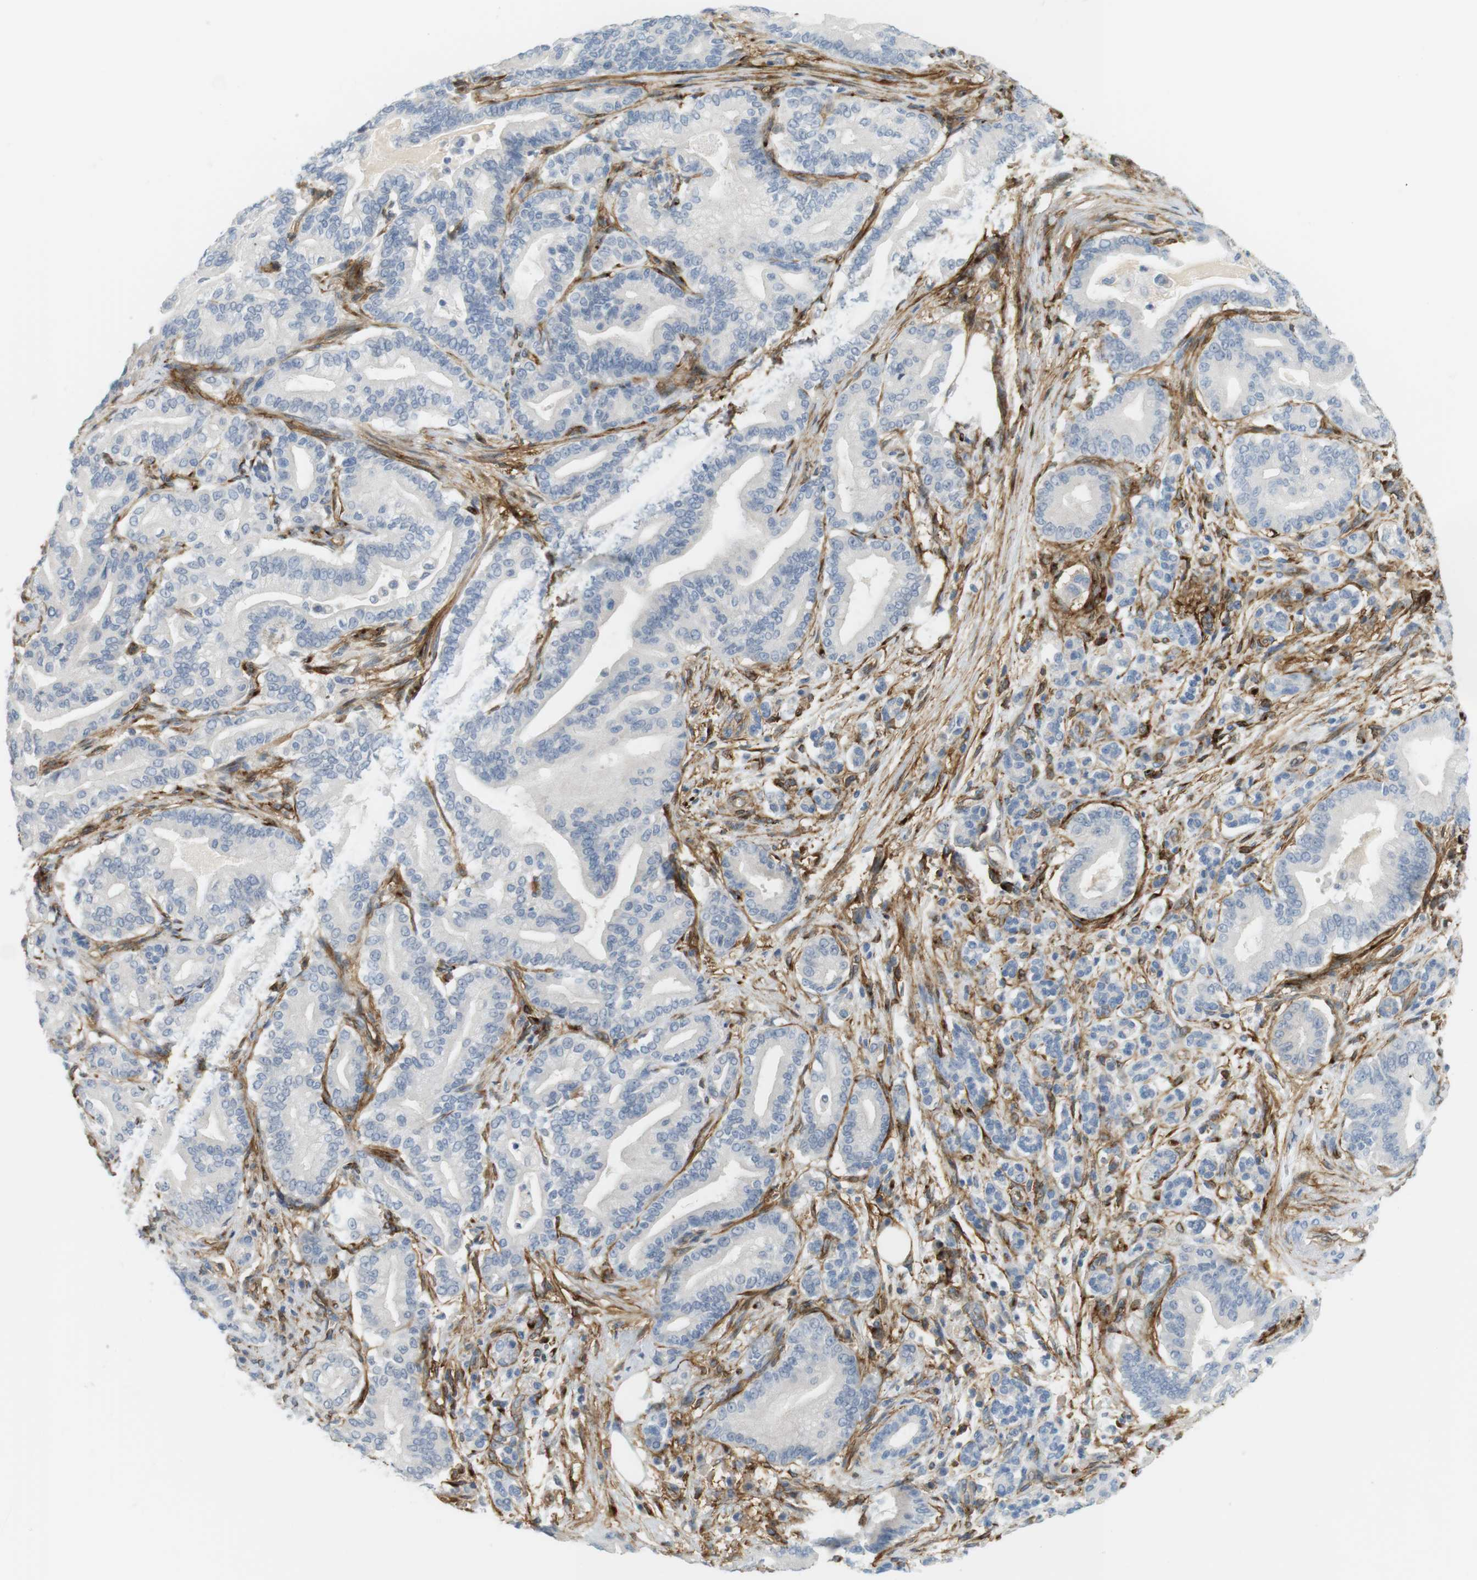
{"staining": {"intensity": "negative", "quantity": "none", "location": "none"}, "tissue": "pancreatic cancer", "cell_type": "Tumor cells", "image_type": "cancer", "snomed": [{"axis": "morphology", "description": "Normal tissue, NOS"}, {"axis": "morphology", "description": "Adenocarcinoma, NOS"}, {"axis": "topography", "description": "Pancreas"}], "caption": "Photomicrograph shows no significant protein expression in tumor cells of pancreatic cancer.", "gene": "F2R", "patient": {"sex": "male", "age": 63}}